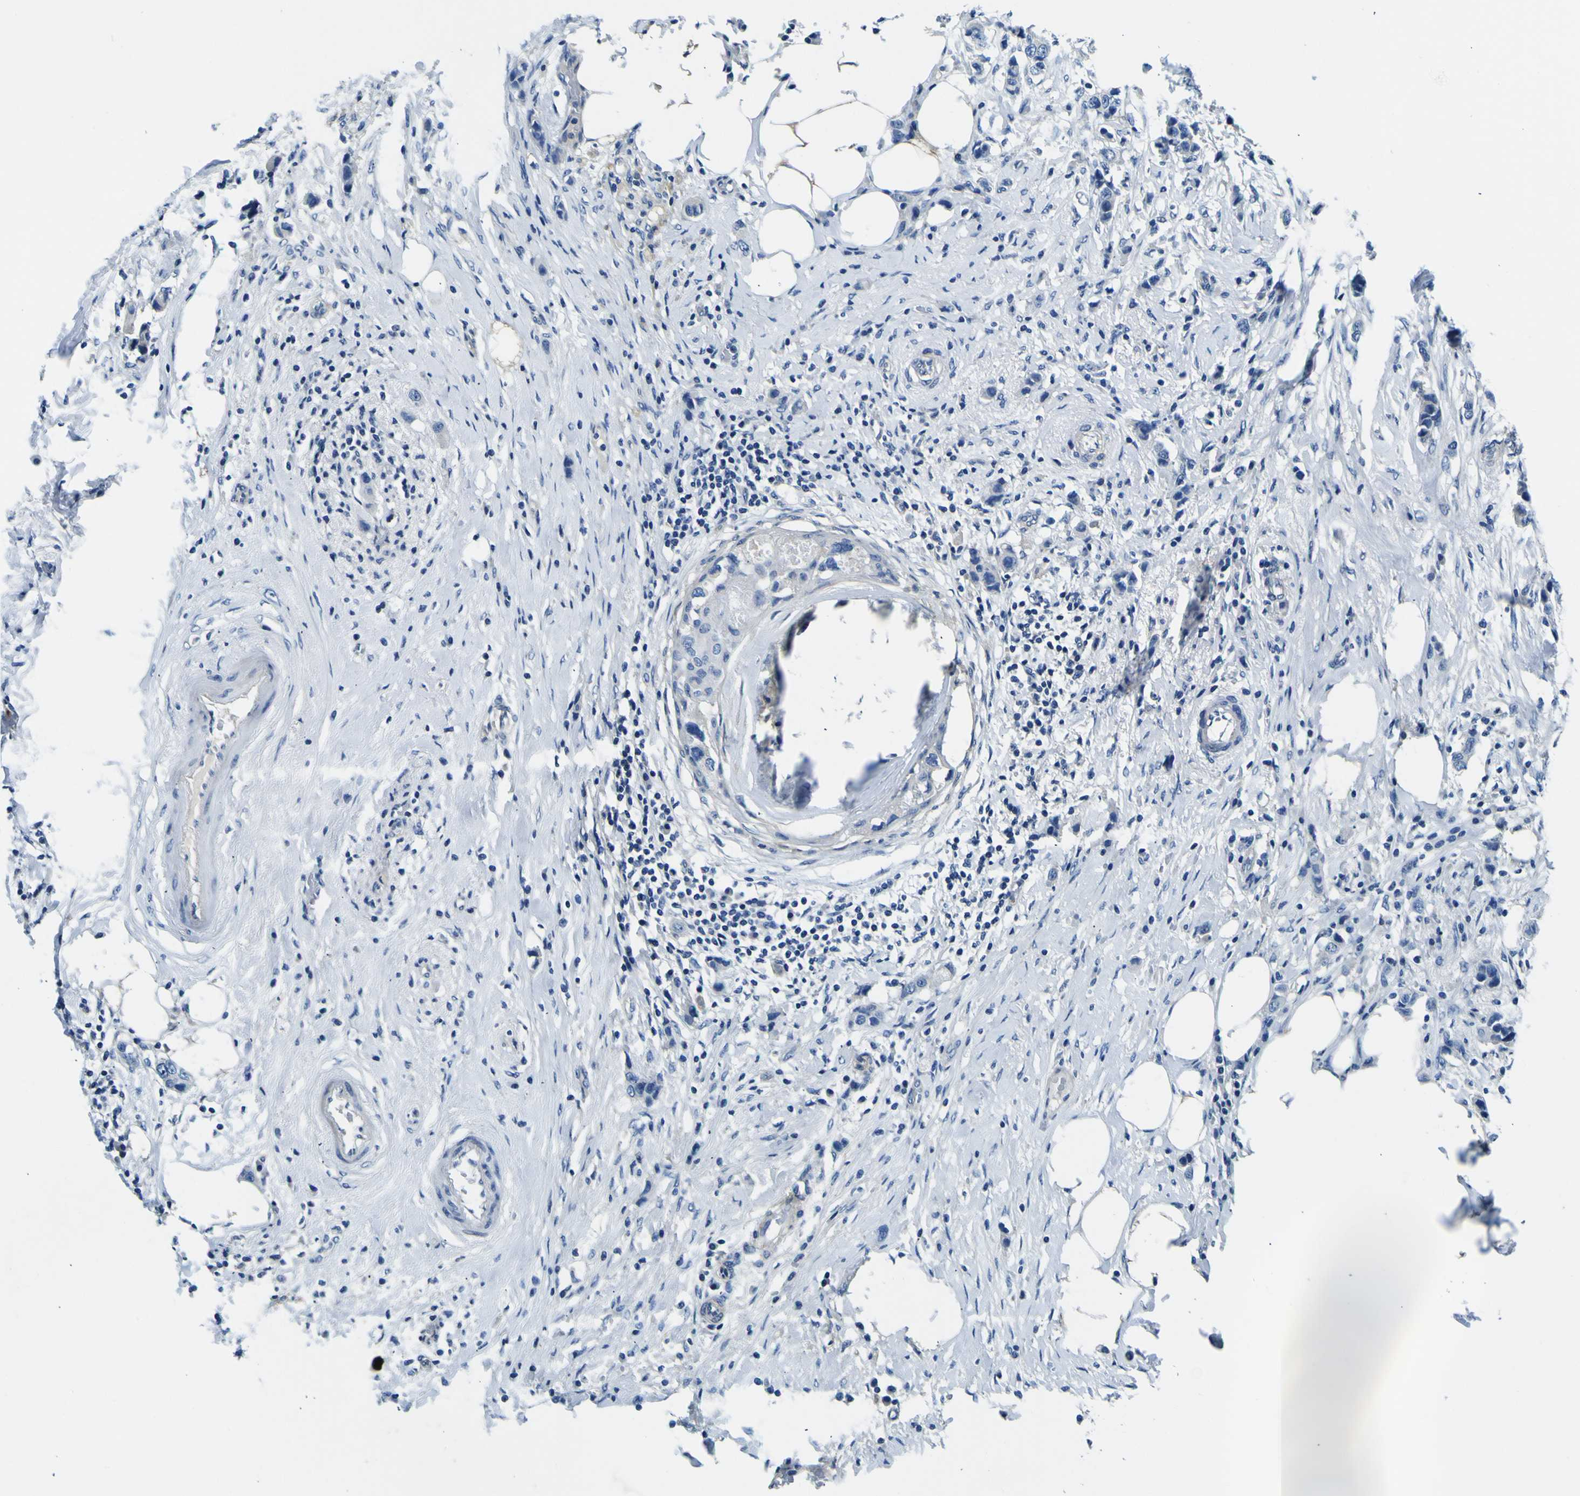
{"staining": {"intensity": "negative", "quantity": "none", "location": "none"}, "tissue": "breast cancer", "cell_type": "Tumor cells", "image_type": "cancer", "snomed": [{"axis": "morphology", "description": "Normal tissue, NOS"}, {"axis": "morphology", "description": "Duct carcinoma"}, {"axis": "topography", "description": "Breast"}], "caption": "A high-resolution micrograph shows immunohistochemistry staining of invasive ductal carcinoma (breast), which exhibits no significant positivity in tumor cells. (IHC, brightfield microscopy, high magnification).", "gene": "ADGRA2", "patient": {"sex": "female", "age": 50}}